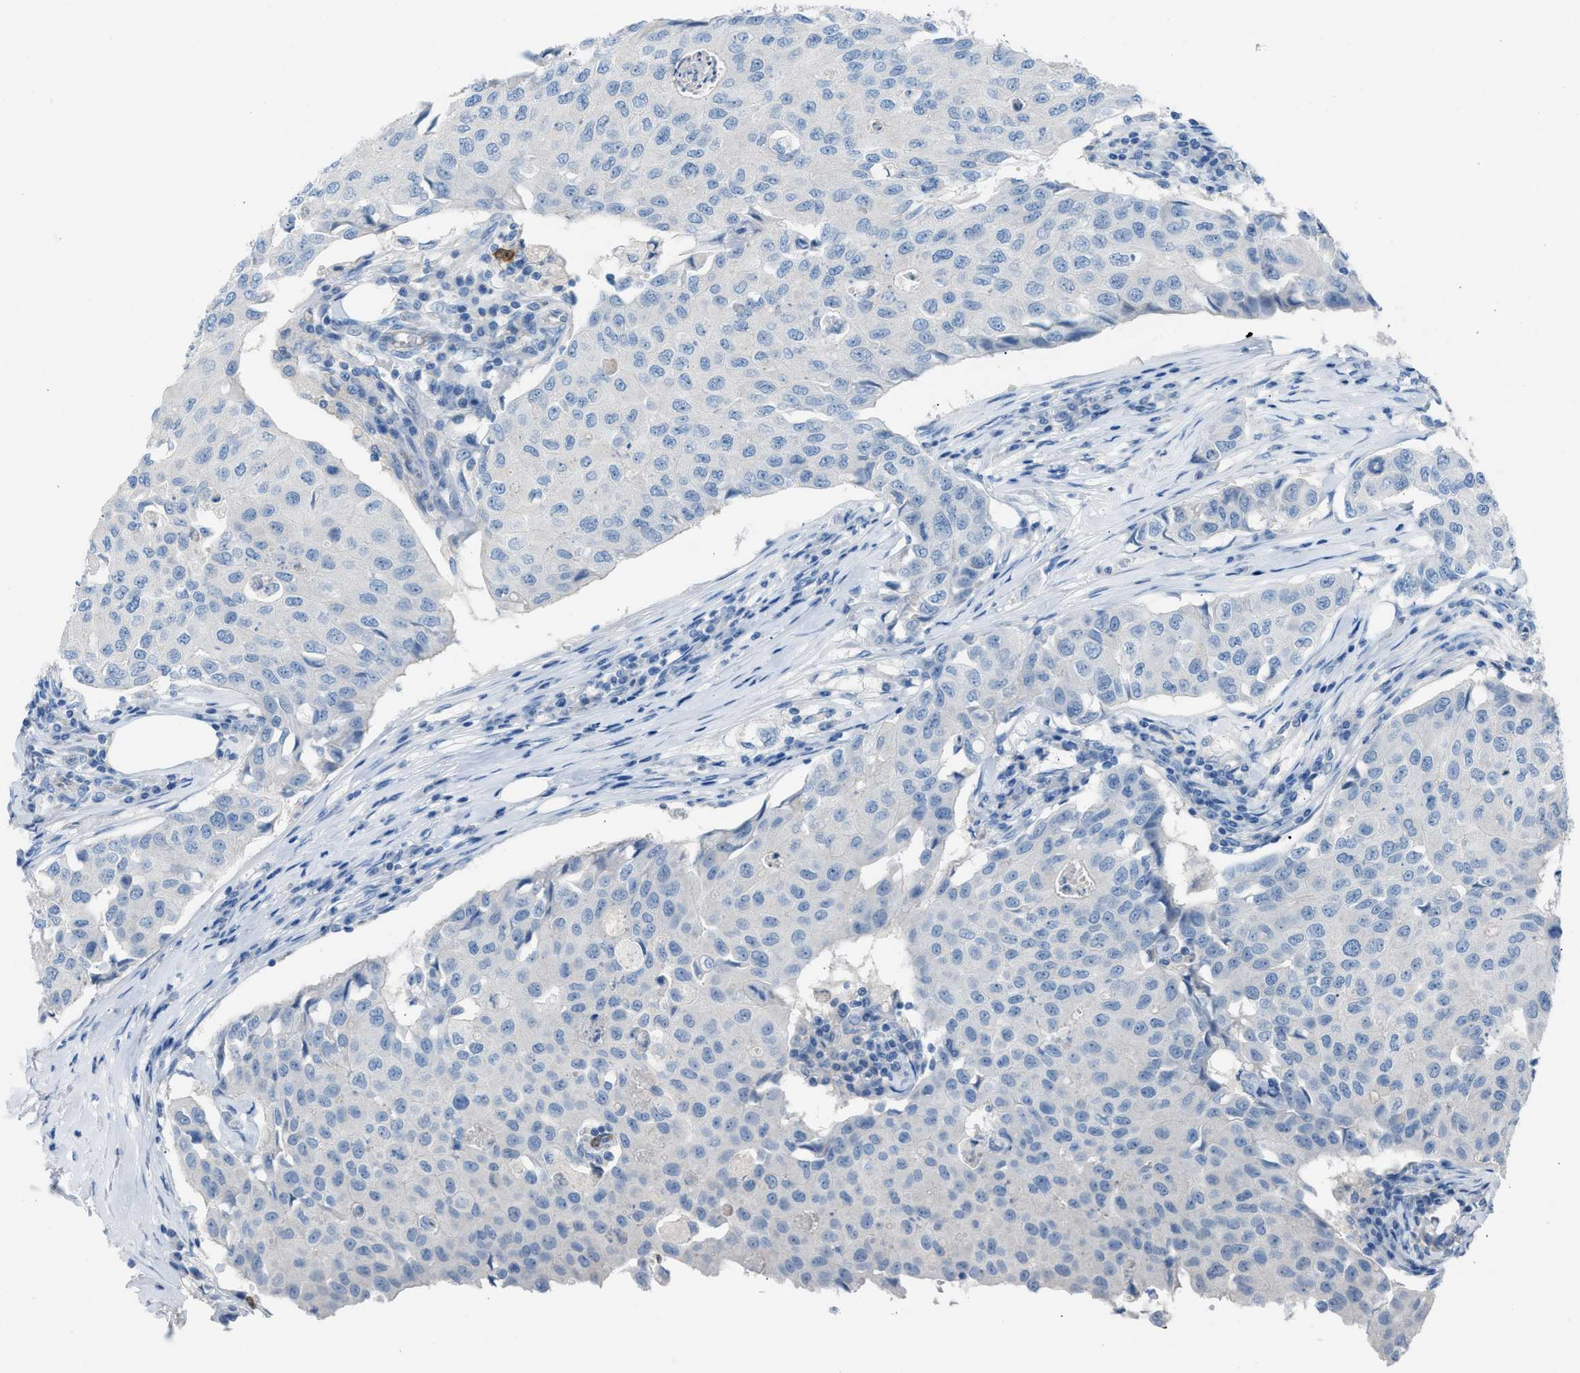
{"staining": {"intensity": "negative", "quantity": "none", "location": "none"}, "tissue": "breast cancer", "cell_type": "Tumor cells", "image_type": "cancer", "snomed": [{"axis": "morphology", "description": "Duct carcinoma"}, {"axis": "topography", "description": "Breast"}], "caption": "Photomicrograph shows no protein positivity in tumor cells of breast cancer tissue.", "gene": "CLEC10A", "patient": {"sex": "female", "age": 80}}